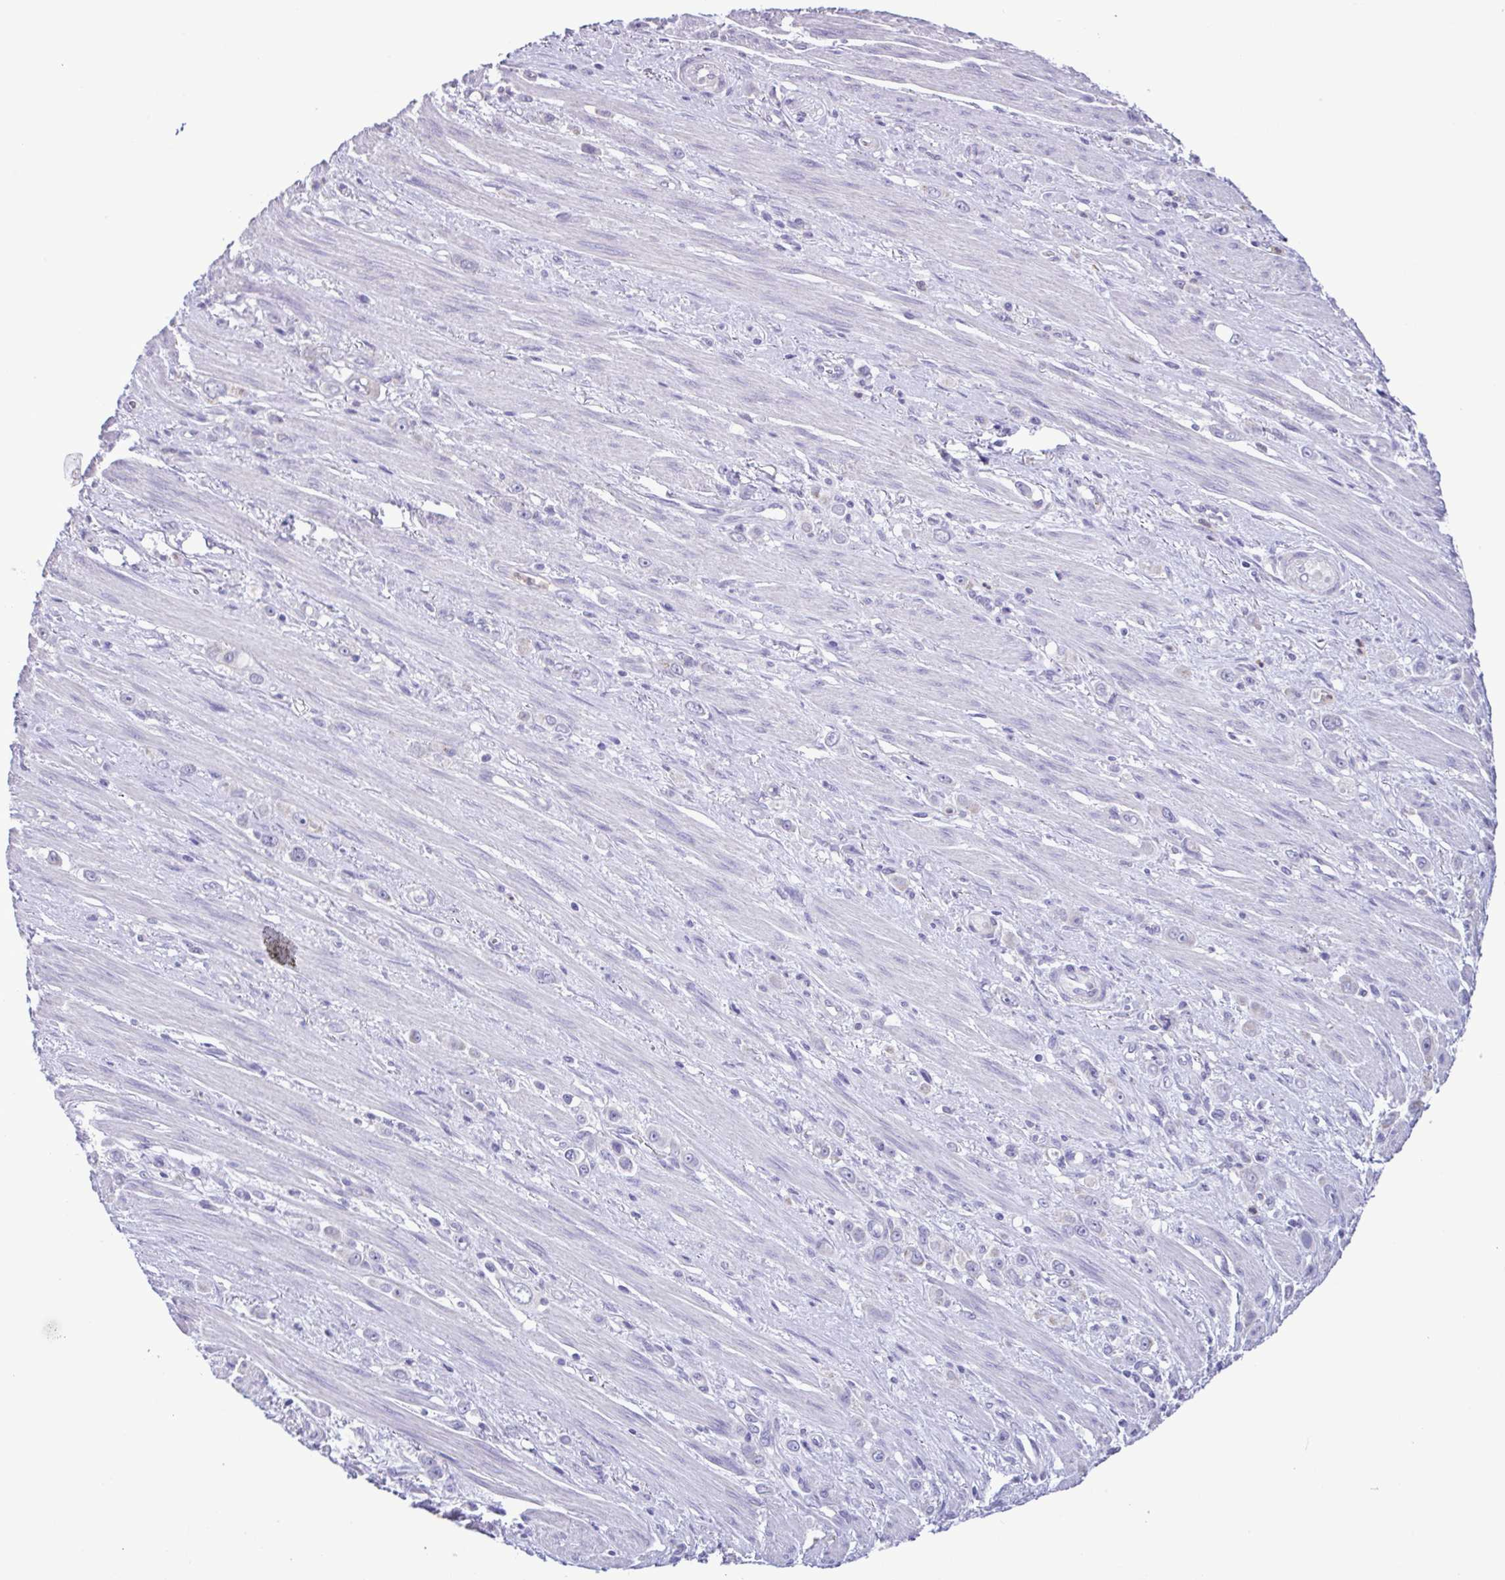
{"staining": {"intensity": "negative", "quantity": "none", "location": "none"}, "tissue": "stomach cancer", "cell_type": "Tumor cells", "image_type": "cancer", "snomed": [{"axis": "morphology", "description": "Adenocarcinoma, NOS"}, {"axis": "topography", "description": "Stomach, upper"}], "caption": "DAB (3,3'-diaminobenzidine) immunohistochemical staining of human stomach adenocarcinoma reveals no significant expression in tumor cells. Nuclei are stained in blue.", "gene": "CBY2", "patient": {"sex": "male", "age": 75}}